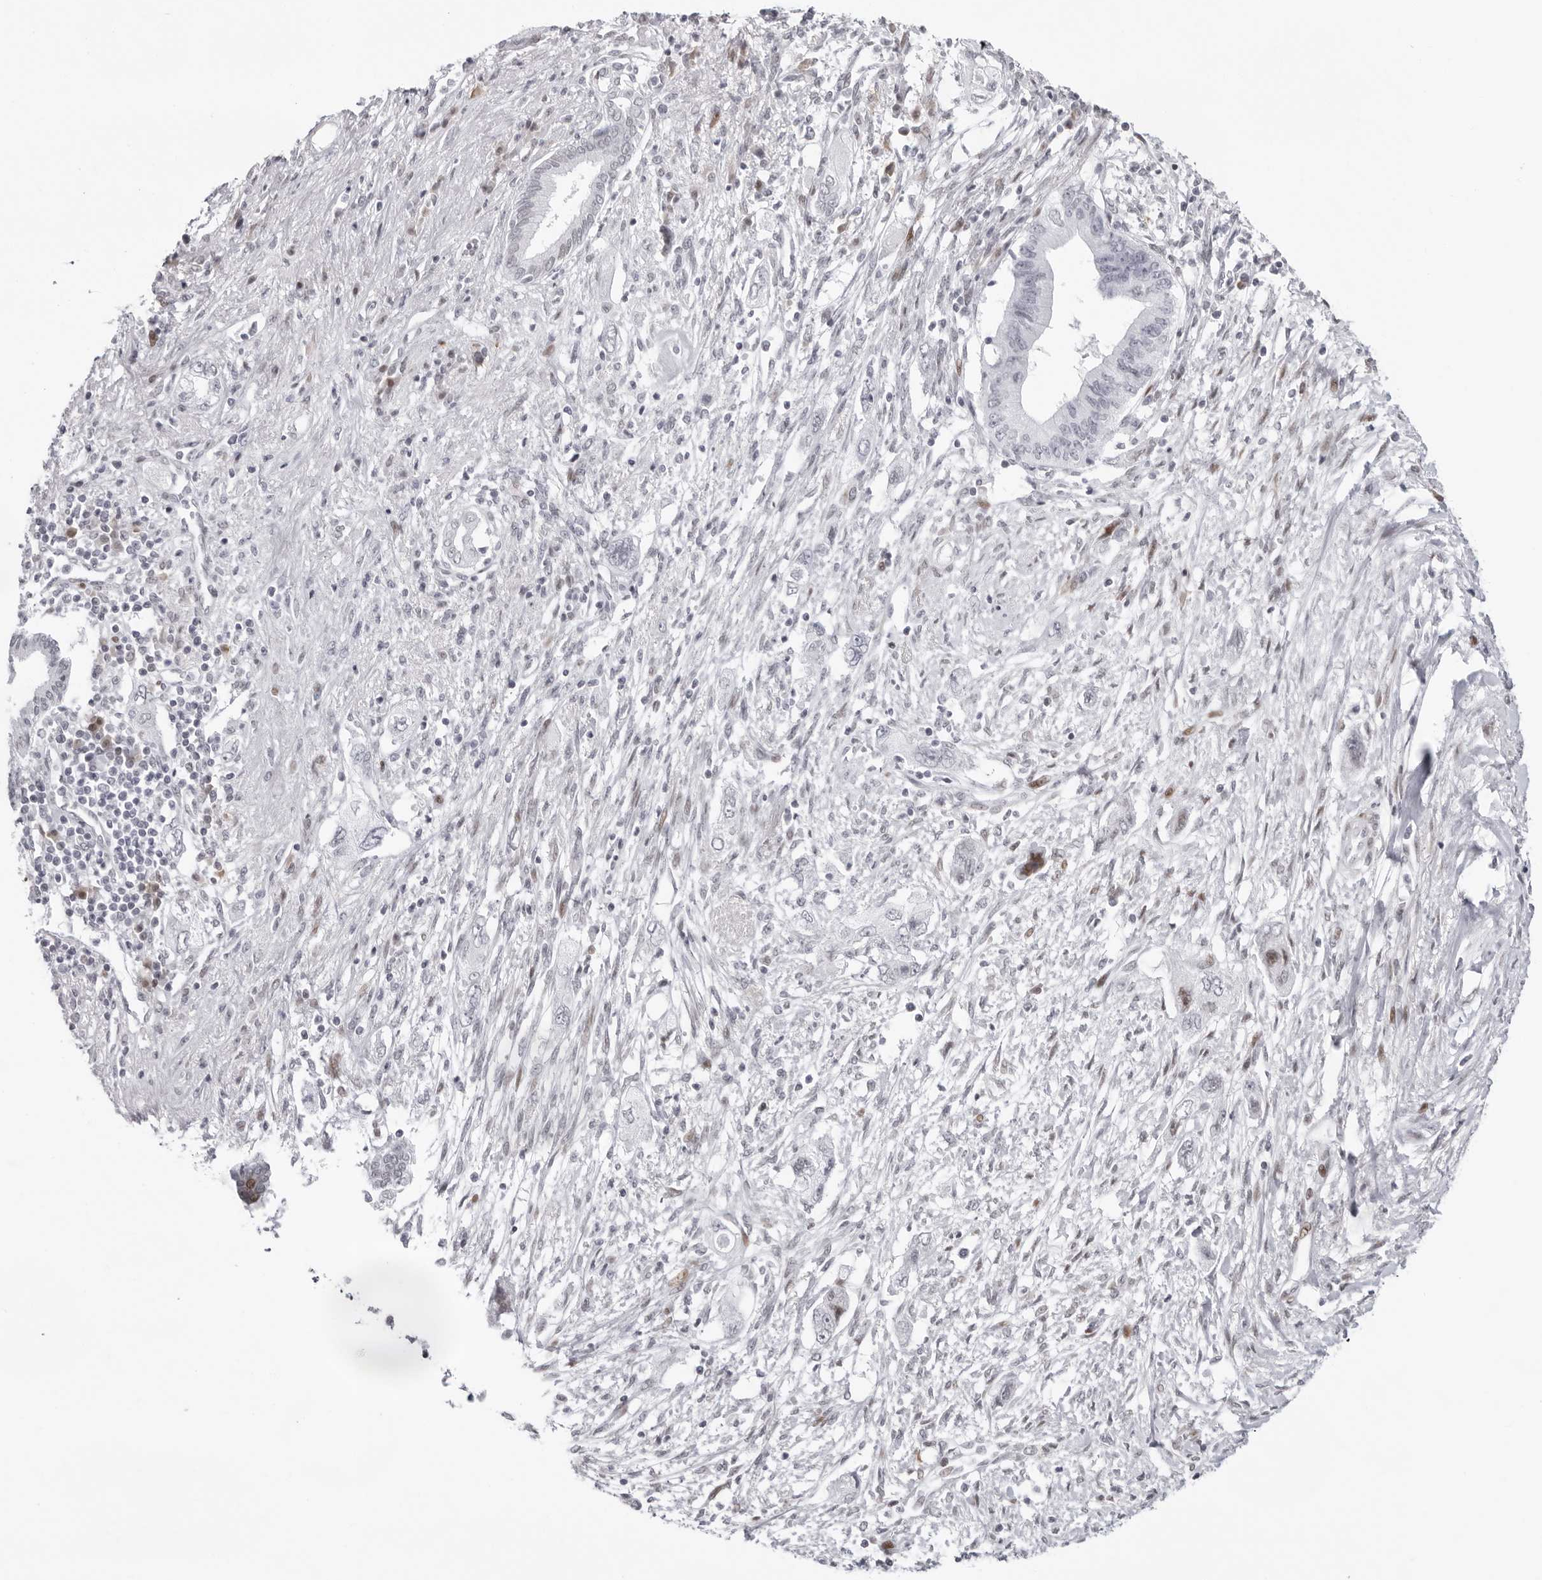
{"staining": {"intensity": "negative", "quantity": "none", "location": "none"}, "tissue": "pancreatic cancer", "cell_type": "Tumor cells", "image_type": "cancer", "snomed": [{"axis": "morphology", "description": "Adenocarcinoma, NOS"}, {"axis": "topography", "description": "Pancreas"}], "caption": "DAB (3,3'-diaminobenzidine) immunohistochemical staining of human pancreatic cancer exhibits no significant expression in tumor cells.", "gene": "NTPCR", "patient": {"sex": "female", "age": 73}}